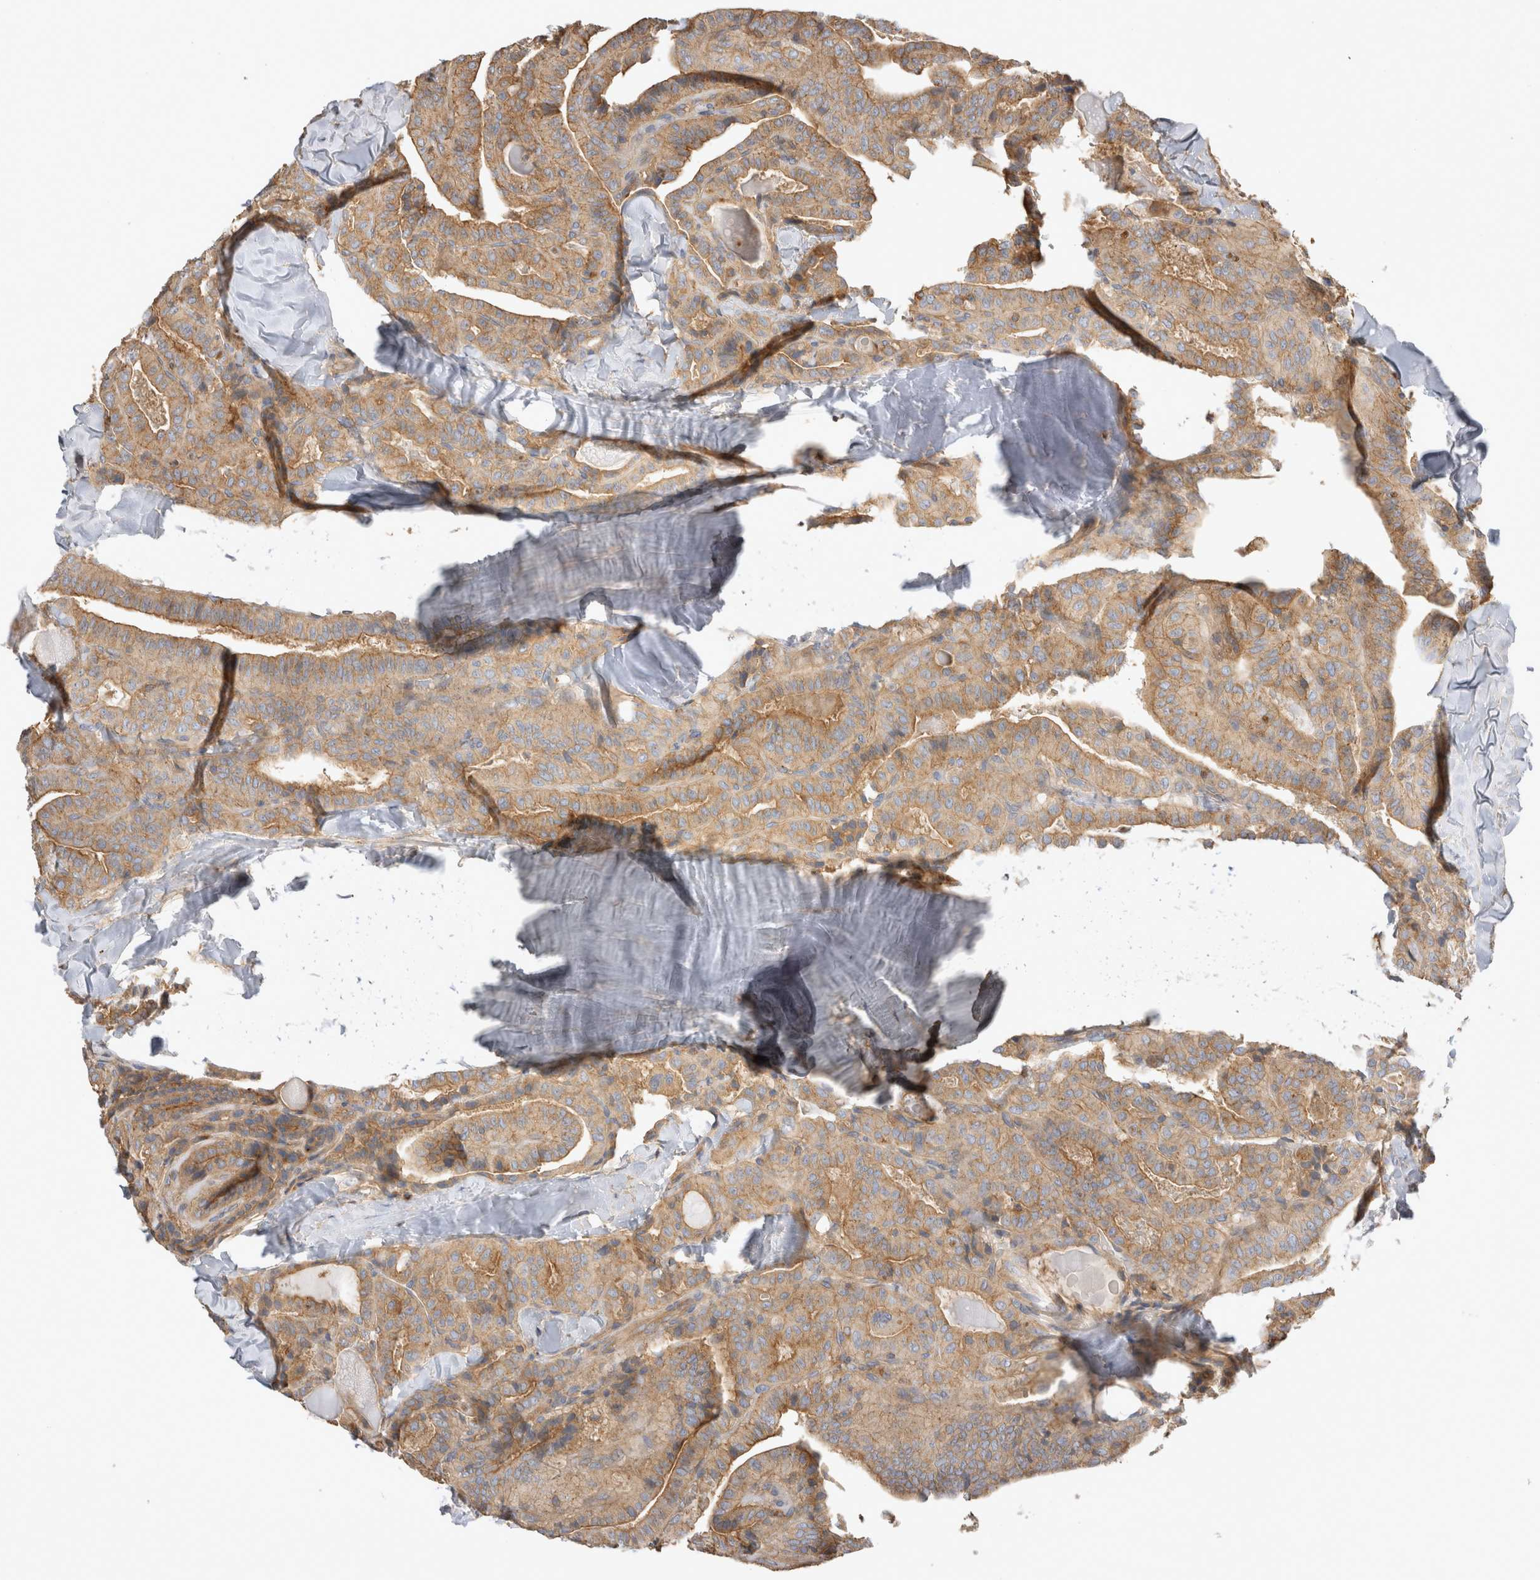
{"staining": {"intensity": "weak", "quantity": ">75%", "location": "cytoplasmic/membranous"}, "tissue": "thyroid cancer", "cell_type": "Tumor cells", "image_type": "cancer", "snomed": [{"axis": "morphology", "description": "Papillary adenocarcinoma, NOS"}, {"axis": "topography", "description": "Thyroid gland"}], "caption": "High-magnification brightfield microscopy of thyroid papillary adenocarcinoma stained with DAB (brown) and counterstained with hematoxylin (blue). tumor cells exhibit weak cytoplasmic/membranous staining is identified in approximately>75% of cells. (Stains: DAB in brown, nuclei in blue, Microscopy: brightfield microscopy at high magnification).", "gene": "CHMP6", "patient": {"sex": "male", "age": 77}}